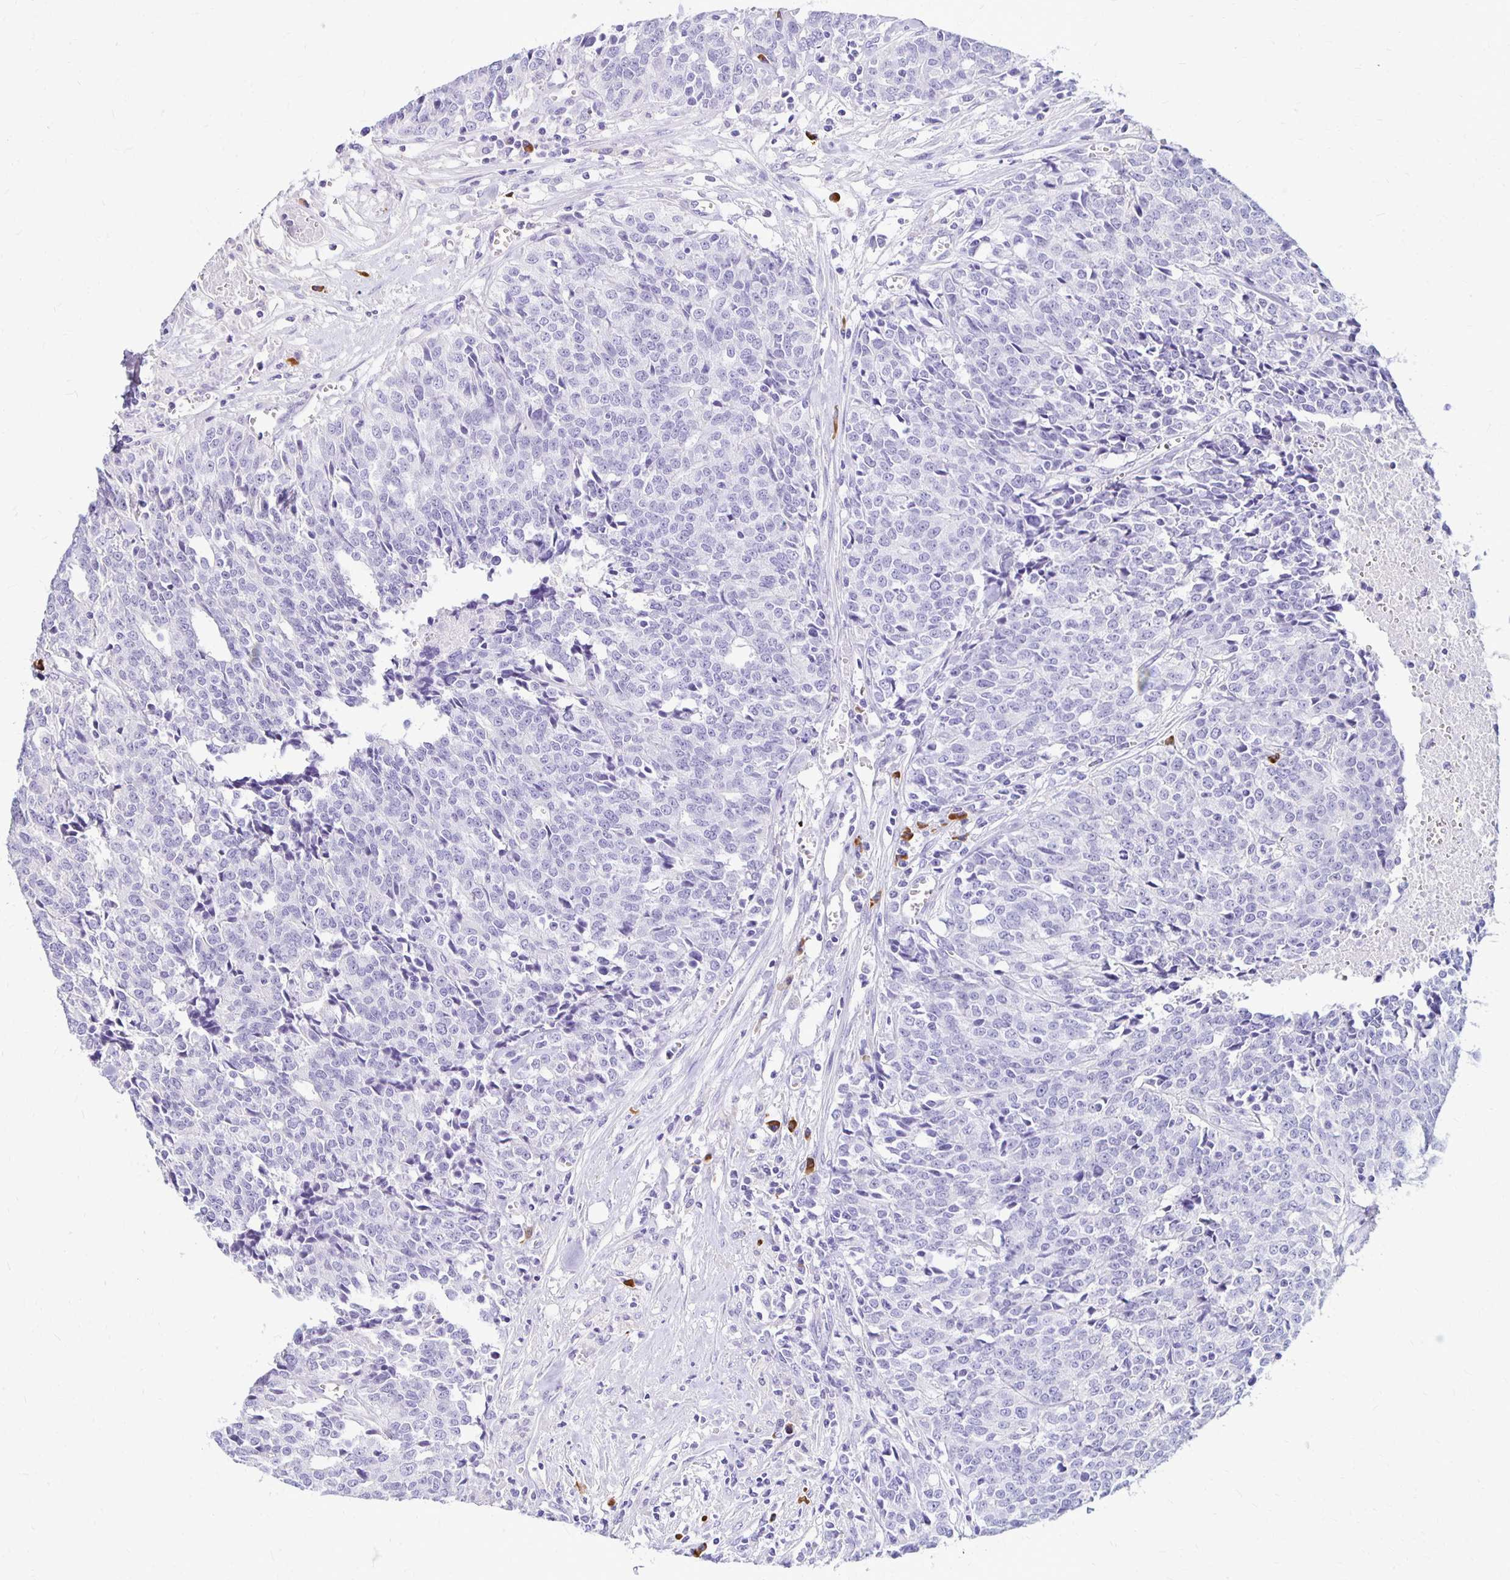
{"staining": {"intensity": "negative", "quantity": "none", "location": "none"}, "tissue": "prostate cancer", "cell_type": "Tumor cells", "image_type": "cancer", "snomed": [{"axis": "morphology", "description": "Adenocarcinoma, High grade"}, {"axis": "topography", "description": "Prostate and seminal vesicle, NOS"}], "caption": "IHC of human adenocarcinoma (high-grade) (prostate) reveals no positivity in tumor cells. (DAB immunohistochemistry visualized using brightfield microscopy, high magnification).", "gene": "FNTB", "patient": {"sex": "male", "age": 60}}